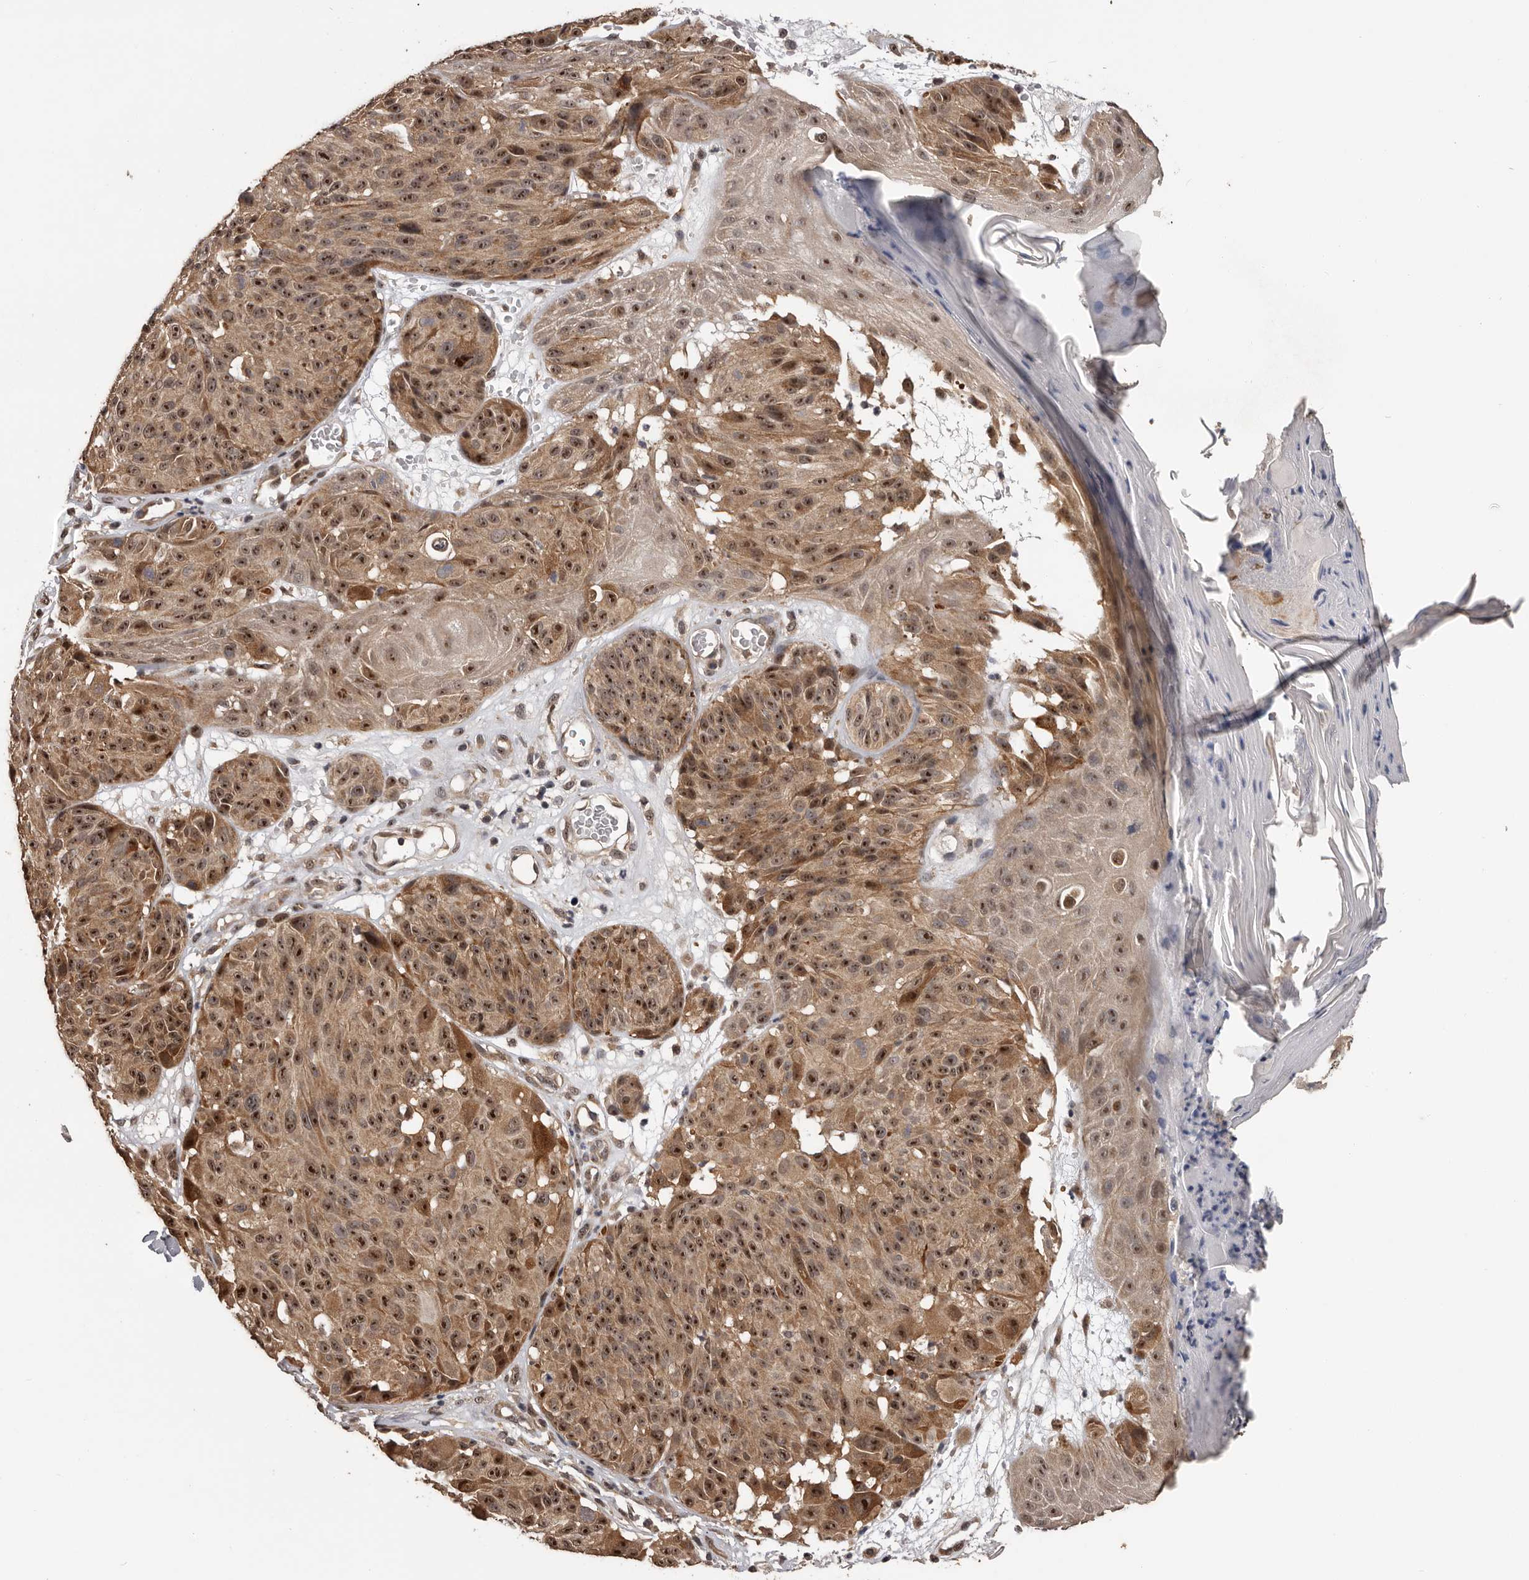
{"staining": {"intensity": "moderate", "quantity": ">75%", "location": "cytoplasmic/membranous,nuclear"}, "tissue": "melanoma", "cell_type": "Tumor cells", "image_type": "cancer", "snomed": [{"axis": "morphology", "description": "Malignant melanoma, NOS"}, {"axis": "topography", "description": "Skin"}], "caption": "IHC of human malignant melanoma displays medium levels of moderate cytoplasmic/membranous and nuclear expression in about >75% of tumor cells.", "gene": "VPS37A", "patient": {"sex": "male", "age": 83}}